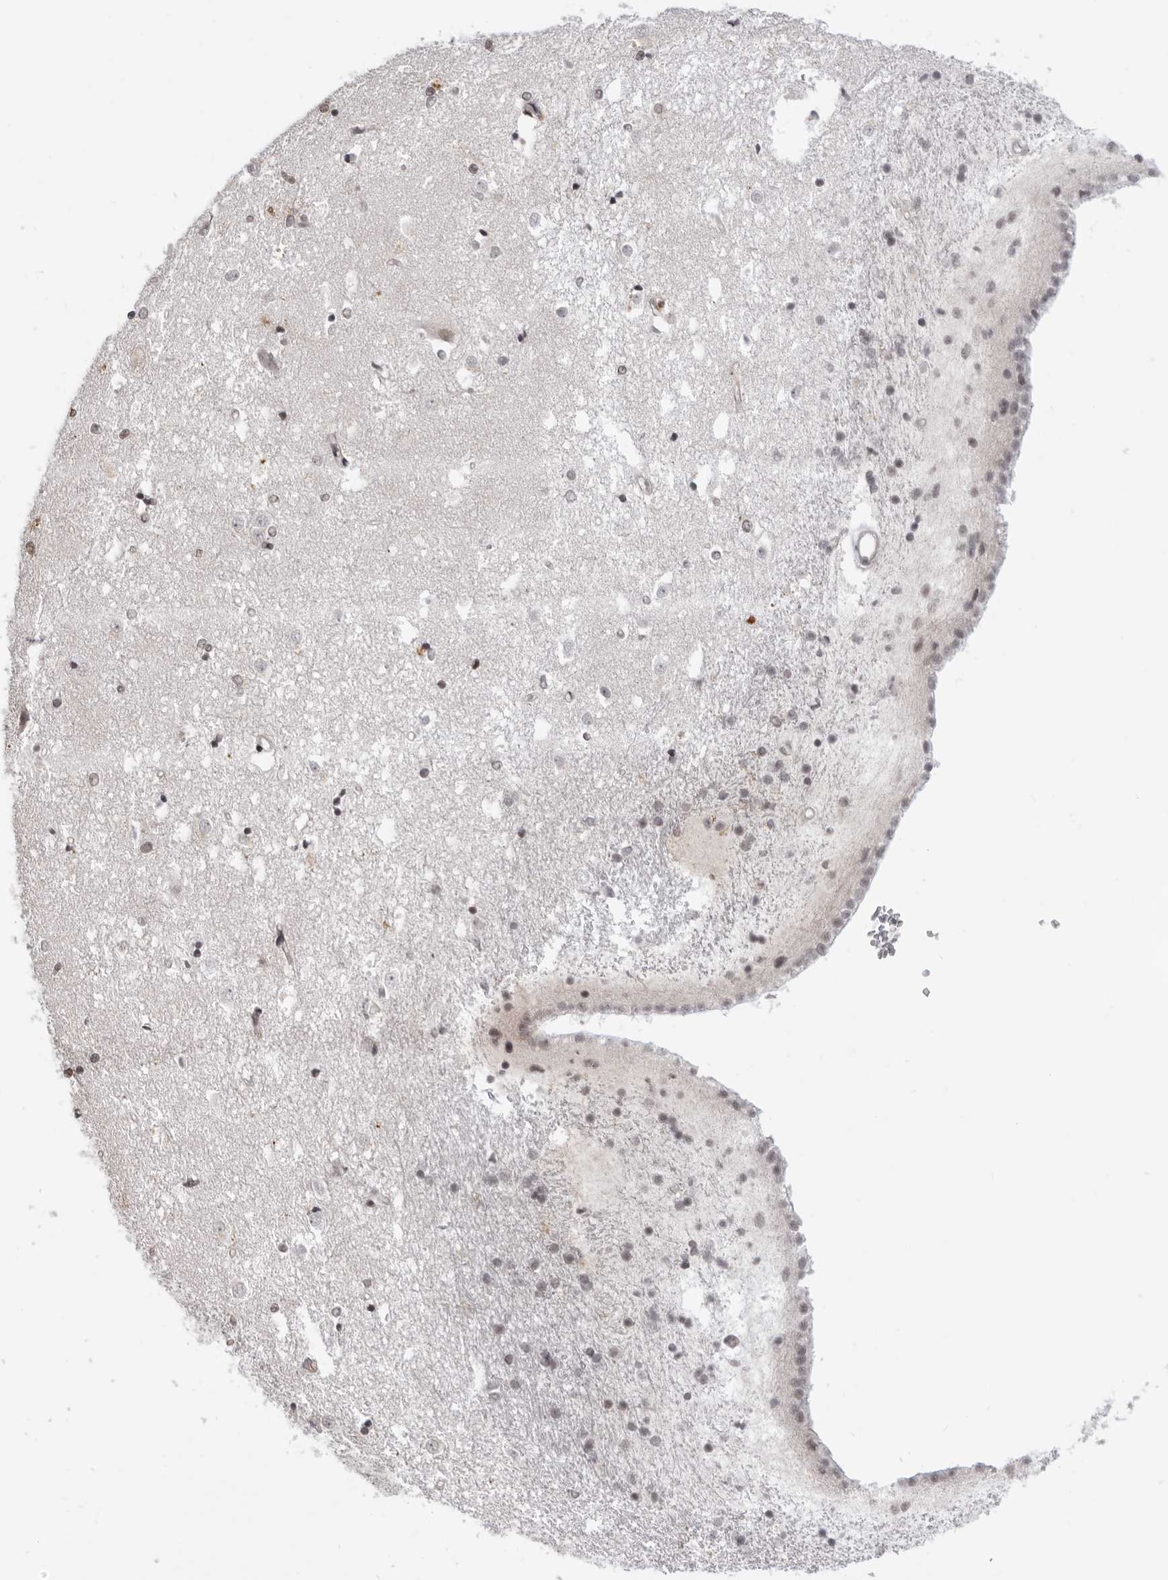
{"staining": {"intensity": "negative", "quantity": "none", "location": "none"}, "tissue": "caudate", "cell_type": "Glial cells", "image_type": "normal", "snomed": [{"axis": "morphology", "description": "Normal tissue, NOS"}, {"axis": "topography", "description": "Lateral ventricle wall"}], "caption": "Glial cells show no significant positivity in unremarkable caudate.", "gene": "SRGAP2", "patient": {"sex": "male", "age": 45}}